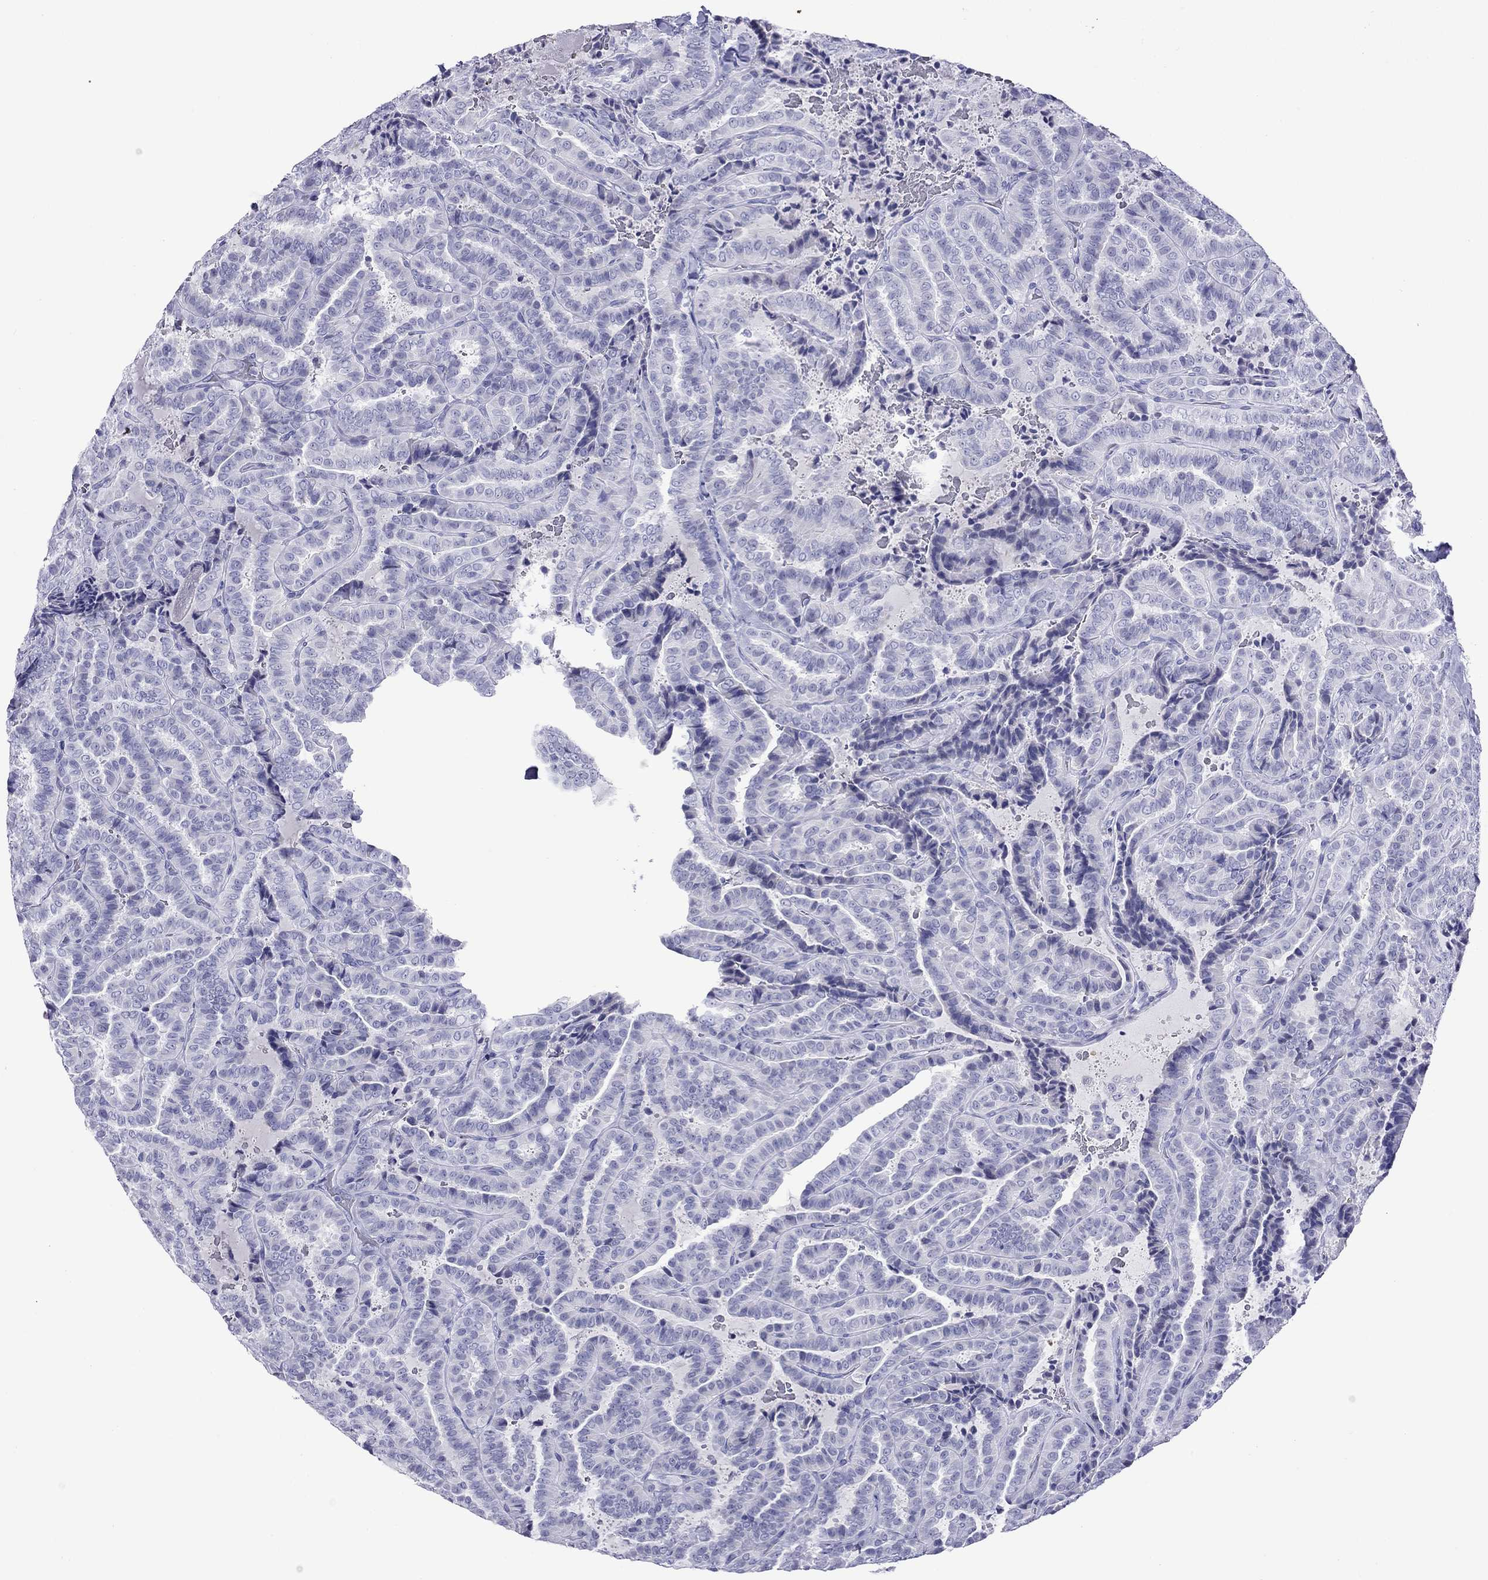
{"staining": {"intensity": "negative", "quantity": "none", "location": "none"}, "tissue": "thyroid cancer", "cell_type": "Tumor cells", "image_type": "cancer", "snomed": [{"axis": "morphology", "description": "Papillary adenocarcinoma, NOS"}, {"axis": "topography", "description": "Thyroid gland"}], "caption": "Immunohistochemistry micrograph of human thyroid papillary adenocarcinoma stained for a protein (brown), which displays no staining in tumor cells.", "gene": "SLC30A8", "patient": {"sex": "female", "age": 39}}